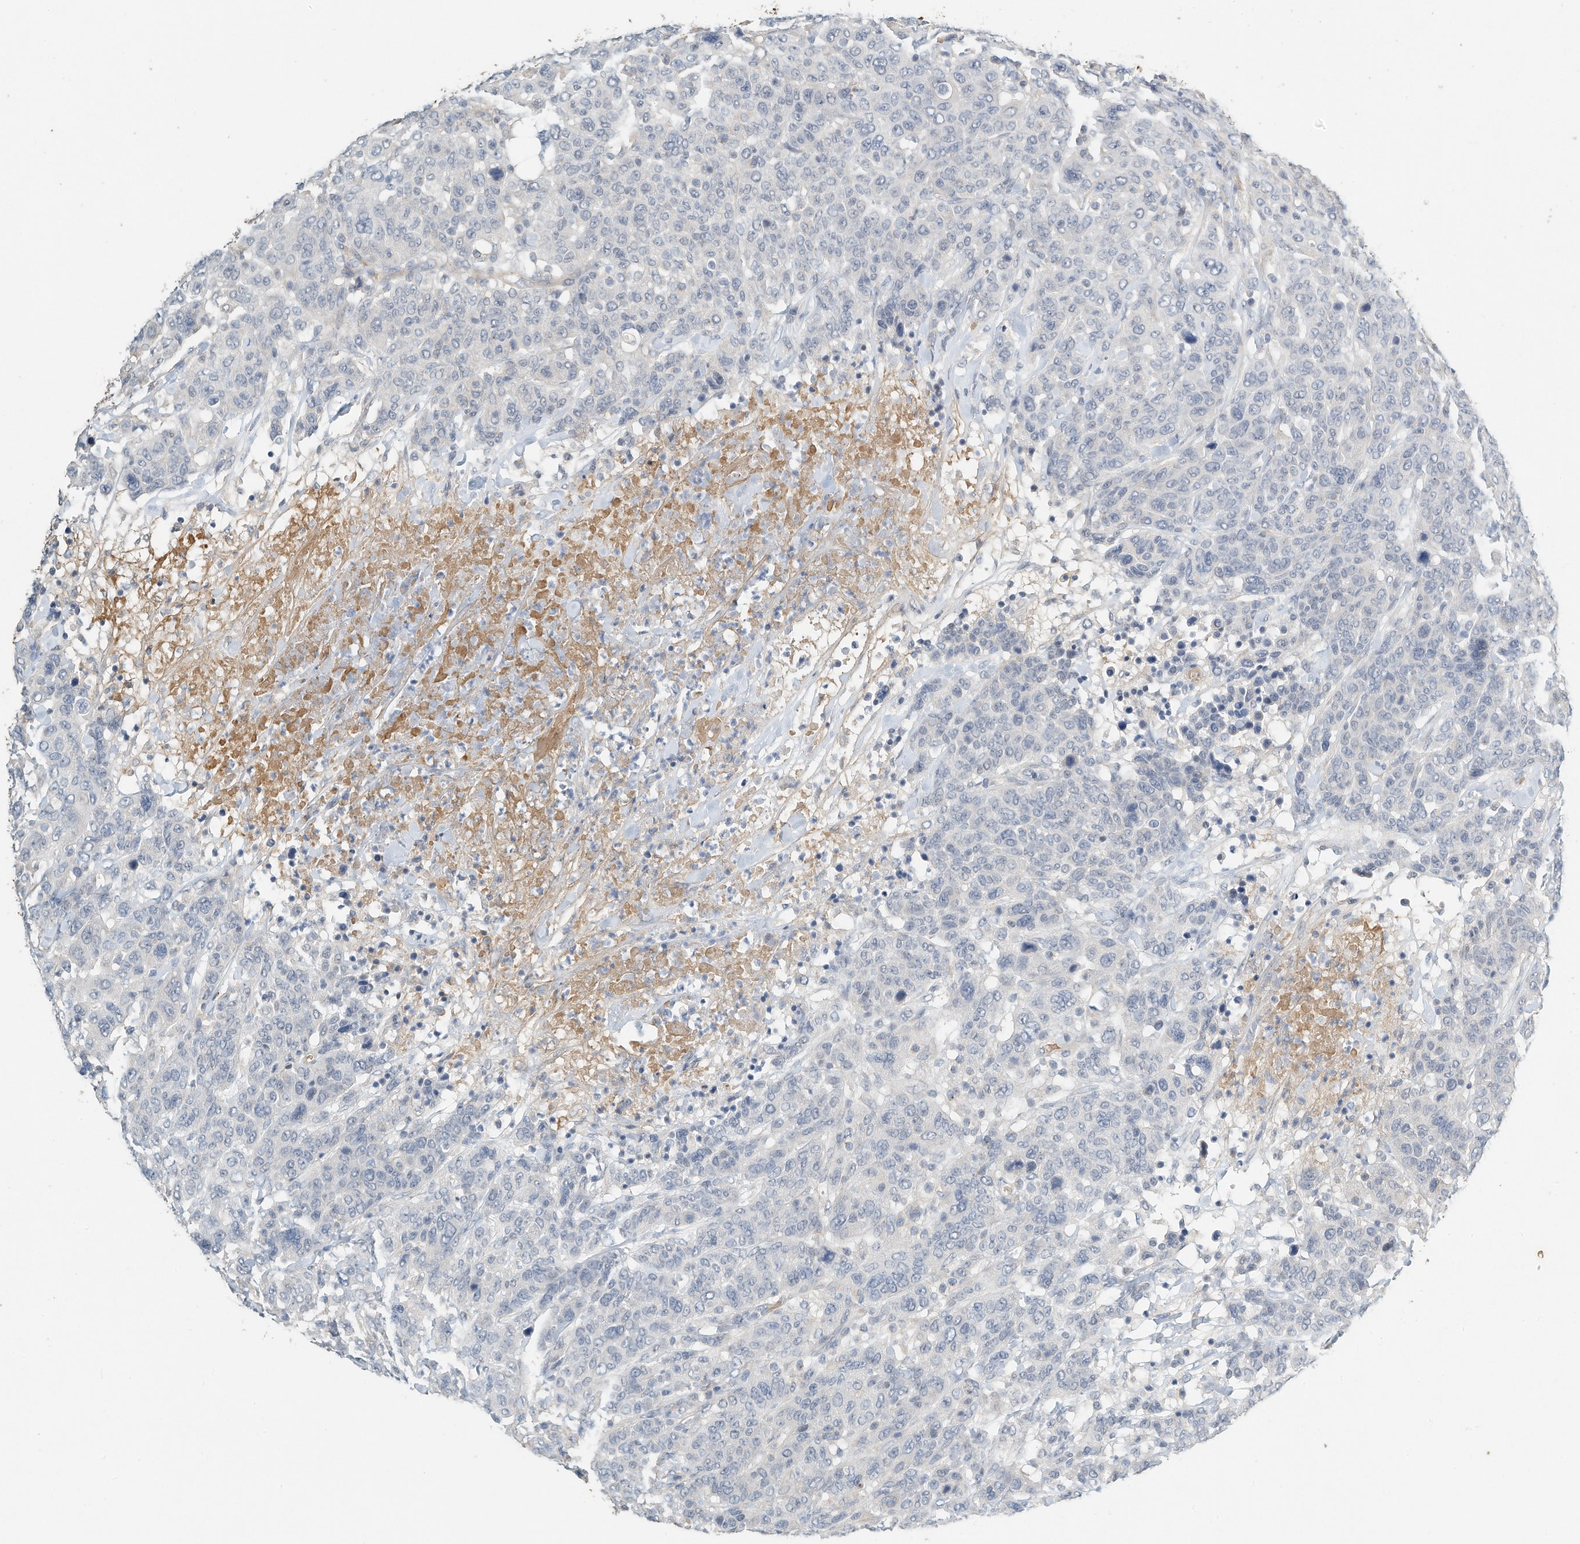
{"staining": {"intensity": "negative", "quantity": "none", "location": "none"}, "tissue": "breast cancer", "cell_type": "Tumor cells", "image_type": "cancer", "snomed": [{"axis": "morphology", "description": "Duct carcinoma"}, {"axis": "topography", "description": "Breast"}], "caption": "Tumor cells show no significant staining in breast cancer. (DAB IHC visualized using brightfield microscopy, high magnification).", "gene": "RCAN3", "patient": {"sex": "female", "age": 37}}